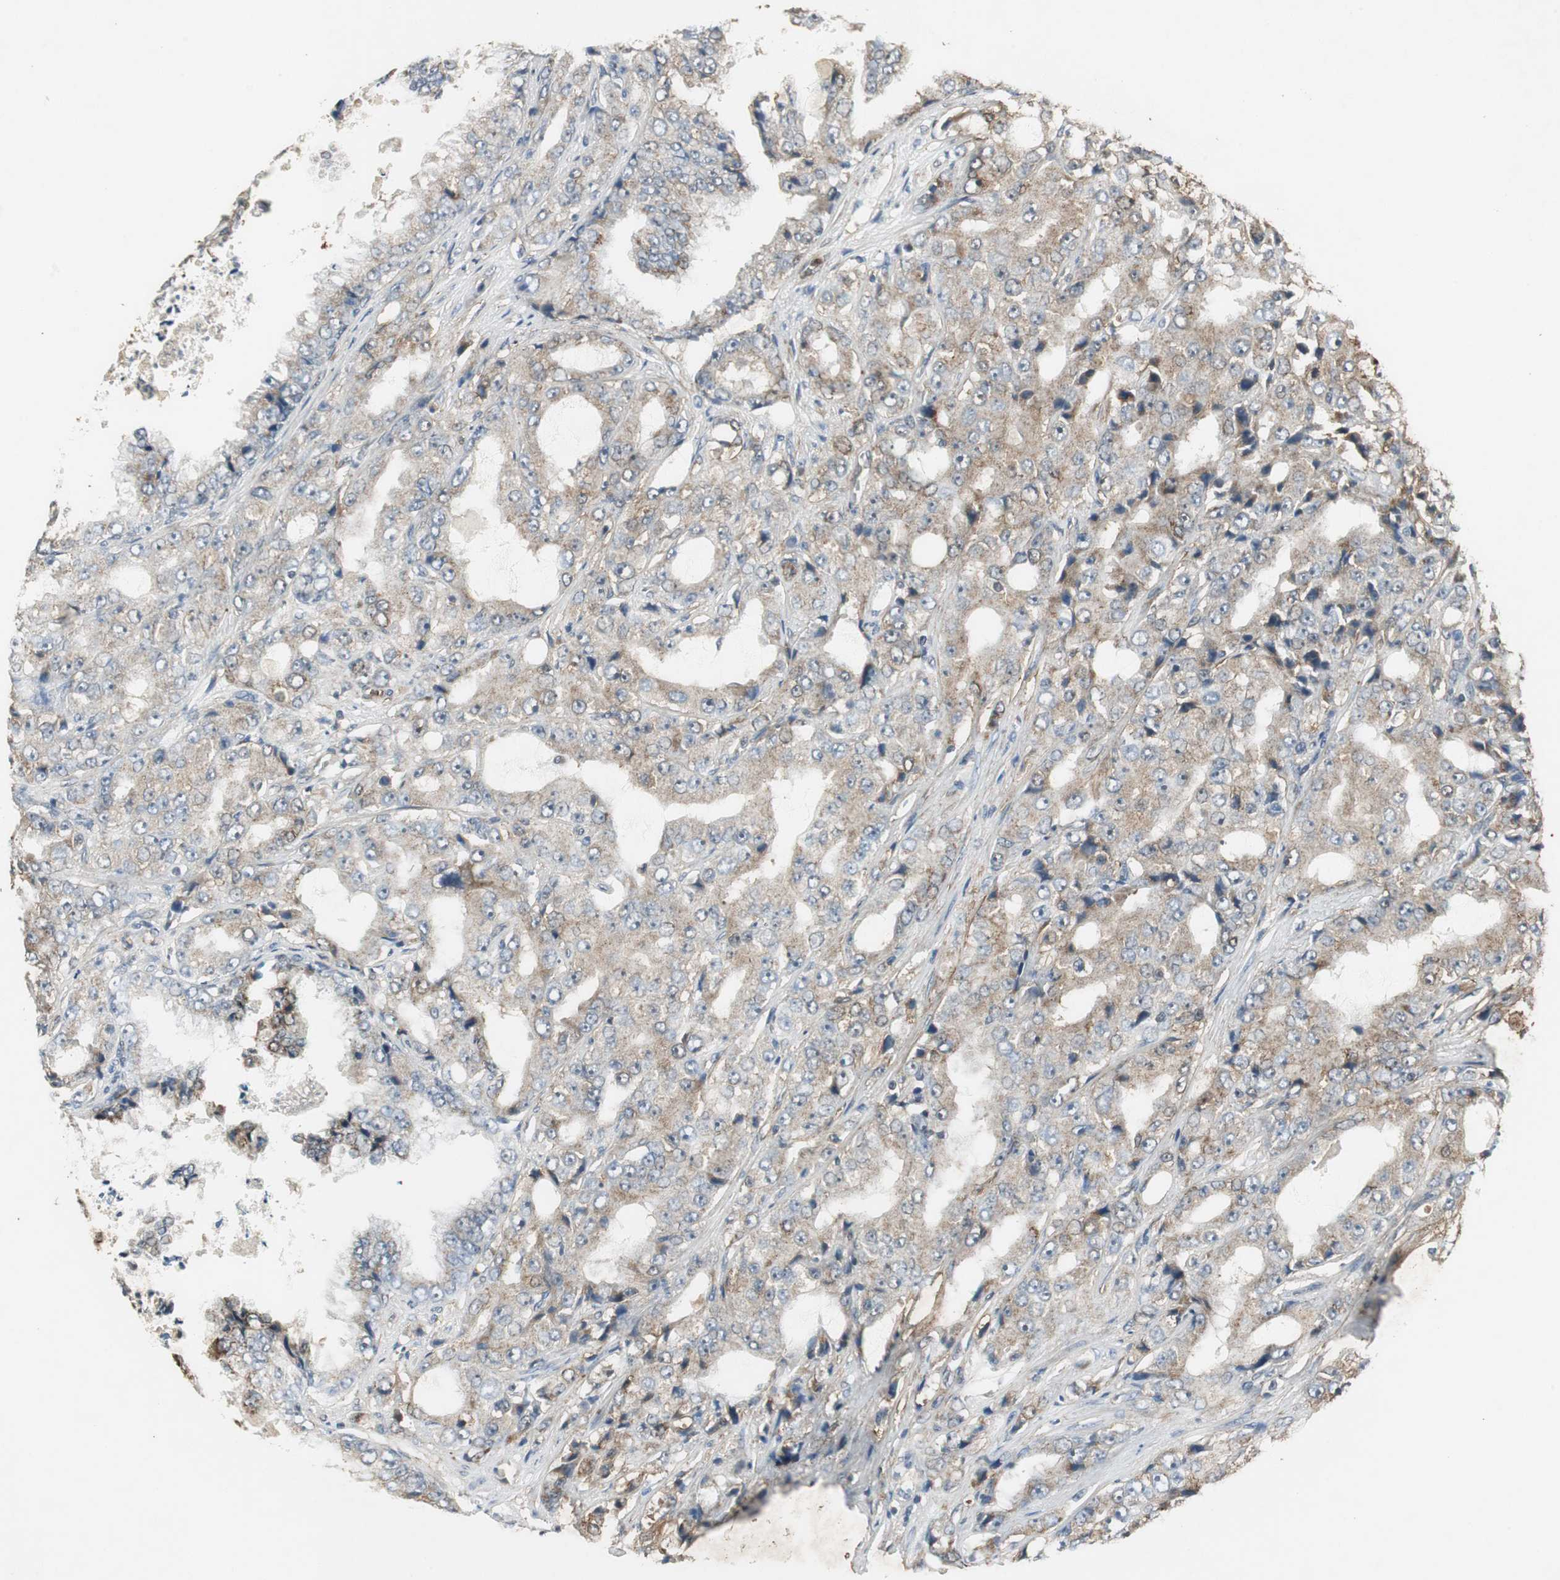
{"staining": {"intensity": "weak", "quantity": ">75%", "location": "cytoplasmic/membranous"}, "tissue": "prostate cancer", "cell_type": "Tumor cells", "image_type": "cancer", "snomed": [{"axis": "morphology", "description": "Adenocarcinoma, High grade"}, {"axis": "topography", "description": "Prostate"}], "caption": "Immunohistochemistry (IHC) image of human high-grade adenocarcinoma (prostate) stained for a protein (brown), which exhibits low levels of weak cytoplasmic/membranous expression in about >75% of tumor cells.", "gene": "JTB", "patient": {"sex": "male", "age": 73}}